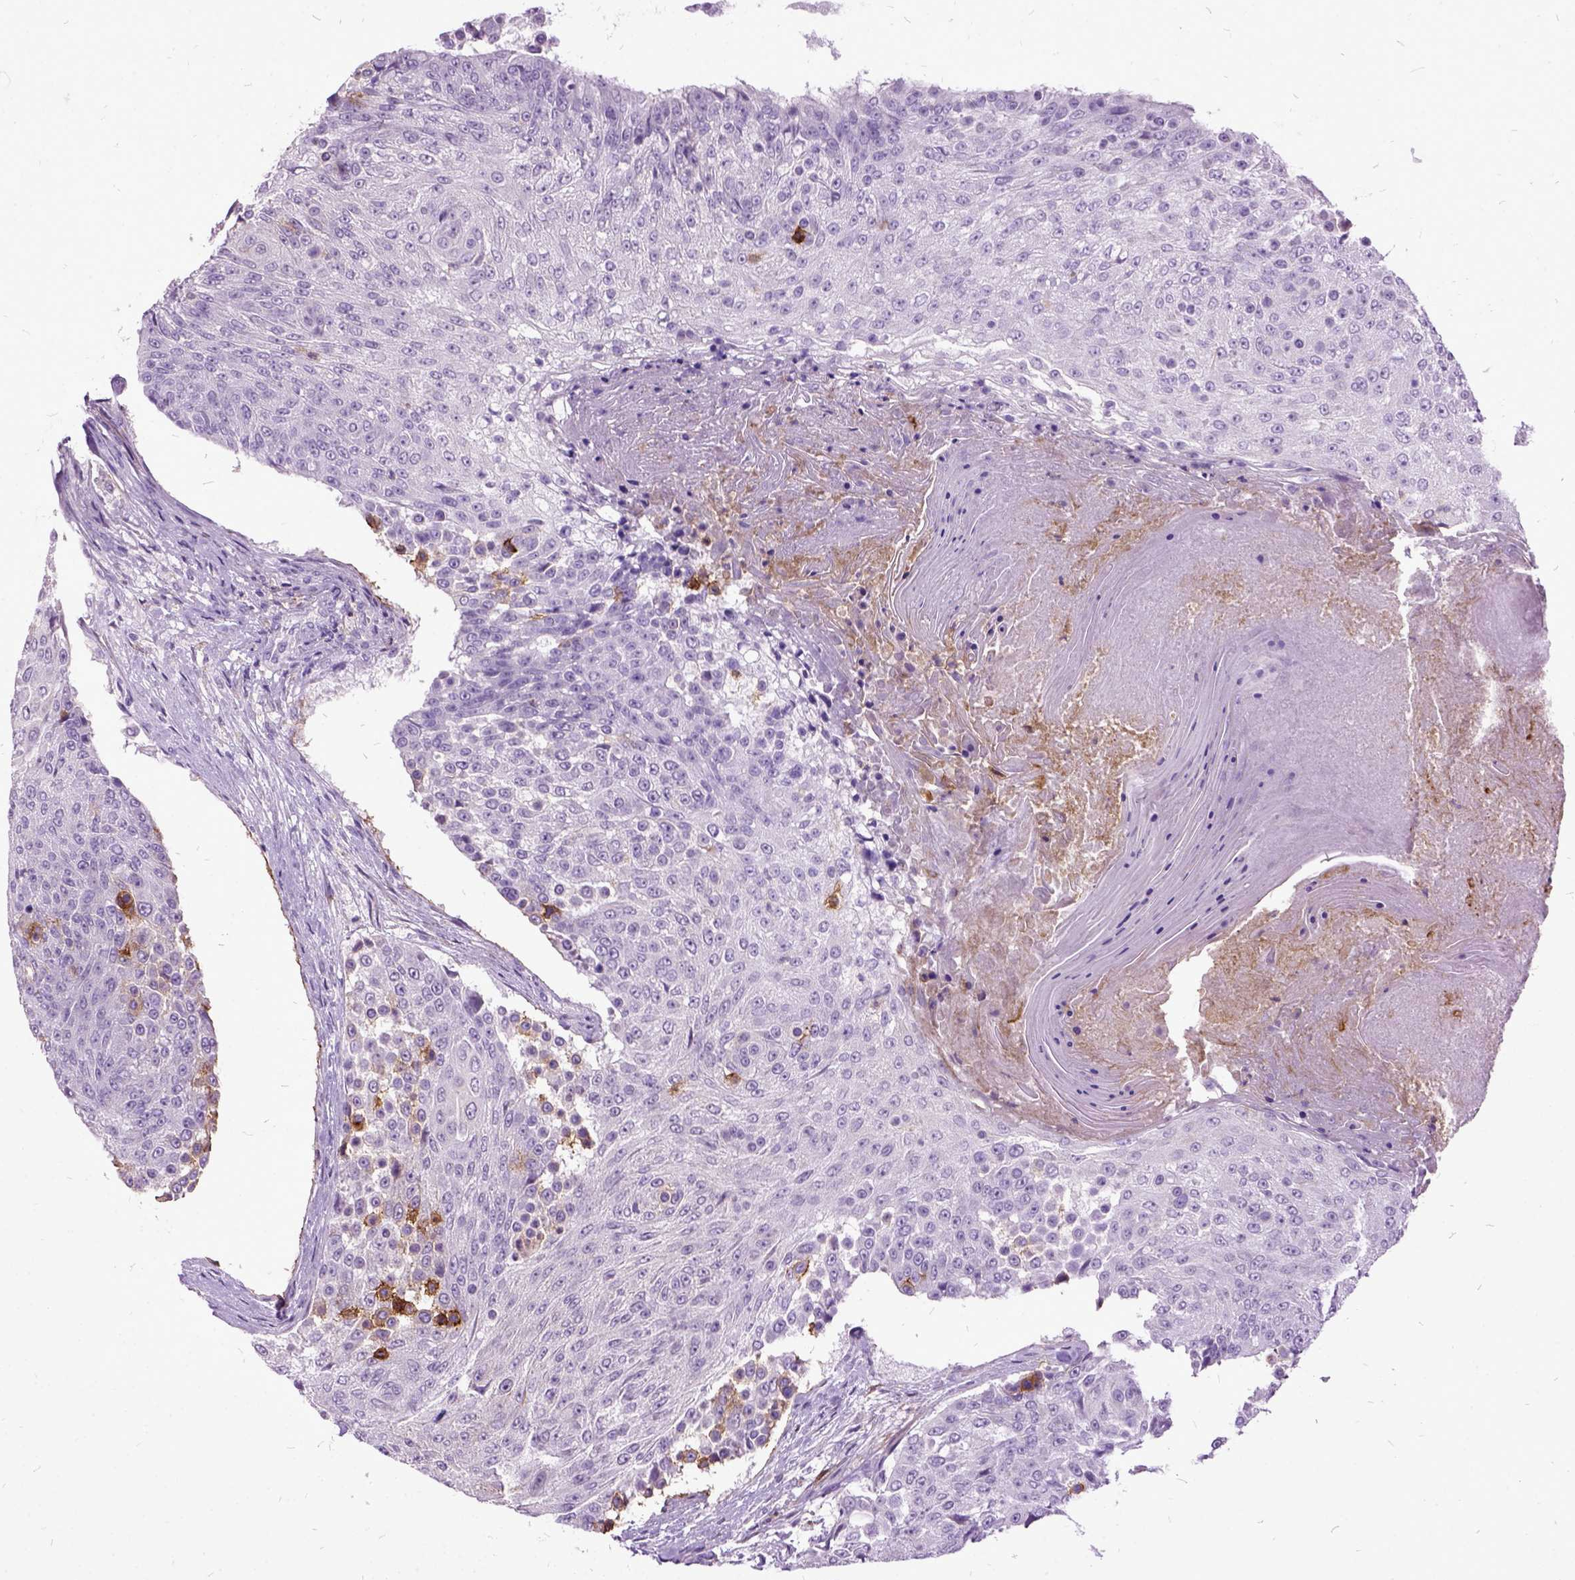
{"staining": {"intensity": "negative", "quantity": "none", "location": "none"}, "tissue": "urothelial cancer", "cell_type": "Tumor cells", "image_type": "cancer", "snomed": [{"axis": "morphology", "description": "Urothelial carcinoma, High grade"}, {"axis": "topography", "description": "Urinary bladder"}], "caption": "This is an immunohistochemistry photomicrograph of urothelial cancer. There is no positivity in tumor cells.", "gene": "MME", "patient": {"sex": "female", "age": 63}}